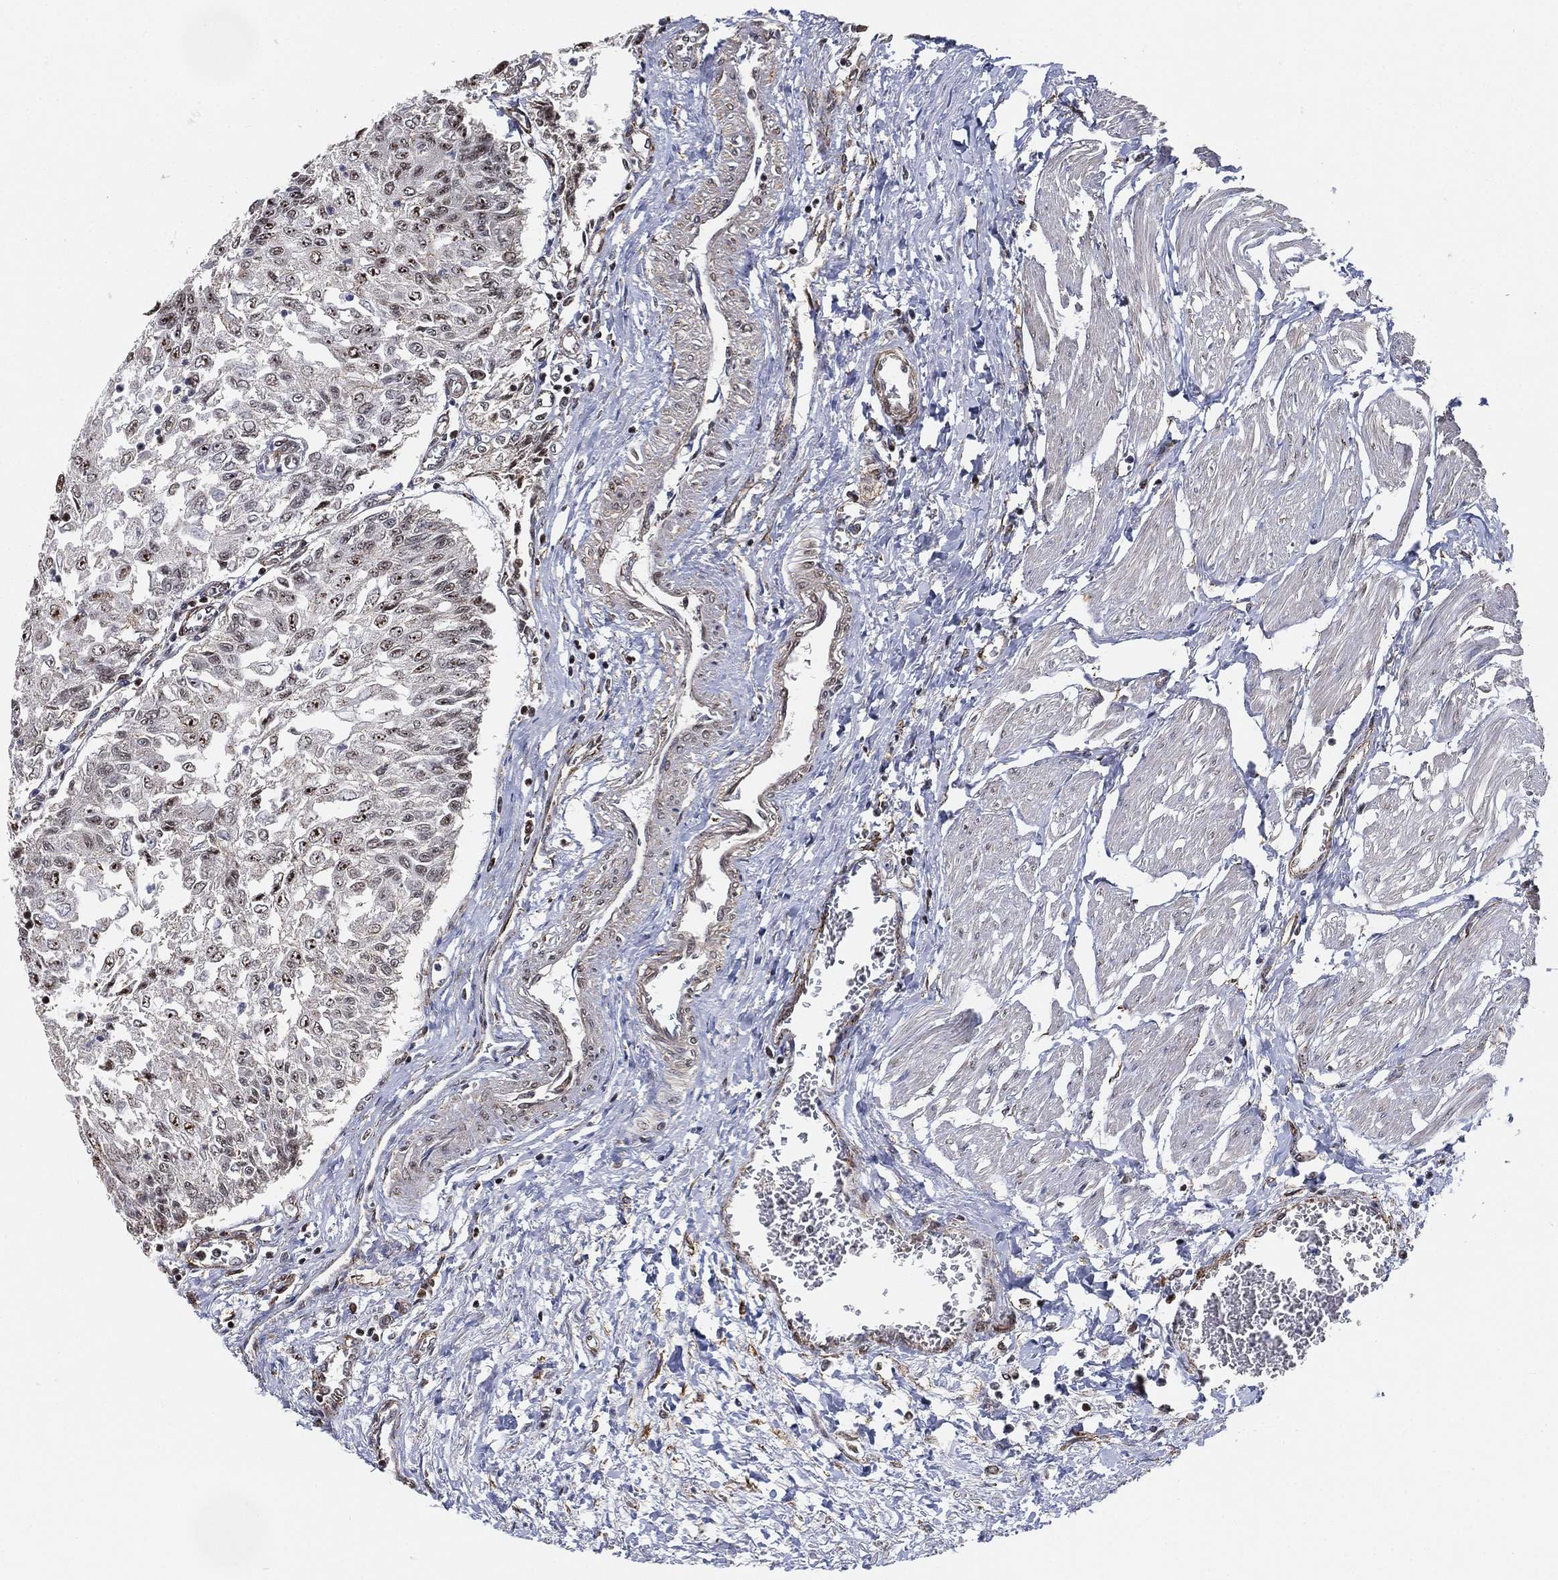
{"staining": {"intensity": "moderate", "quantity": "25%-75%", "location": "nuclear"}, "tissue": "urothelial cancer", "cell_type": "Tumor cells", "image_type": "cancer", "snomed": [{"axis": "morphology", "description": "Urothelial carcinoma, Low grade"}, {"axis": "topography", "description": "Urinary bladder"}], "caption": "Immunohistochemistry (DAB (3,3'-diaminobenzidine)) staining of low-grade urothelial carcinoma reveals moderate nuclear protein staining in approximately 25%-75% of tumor cells.", "gene": "RSRC2", "patient": {"sex": "male", "age": 78}}